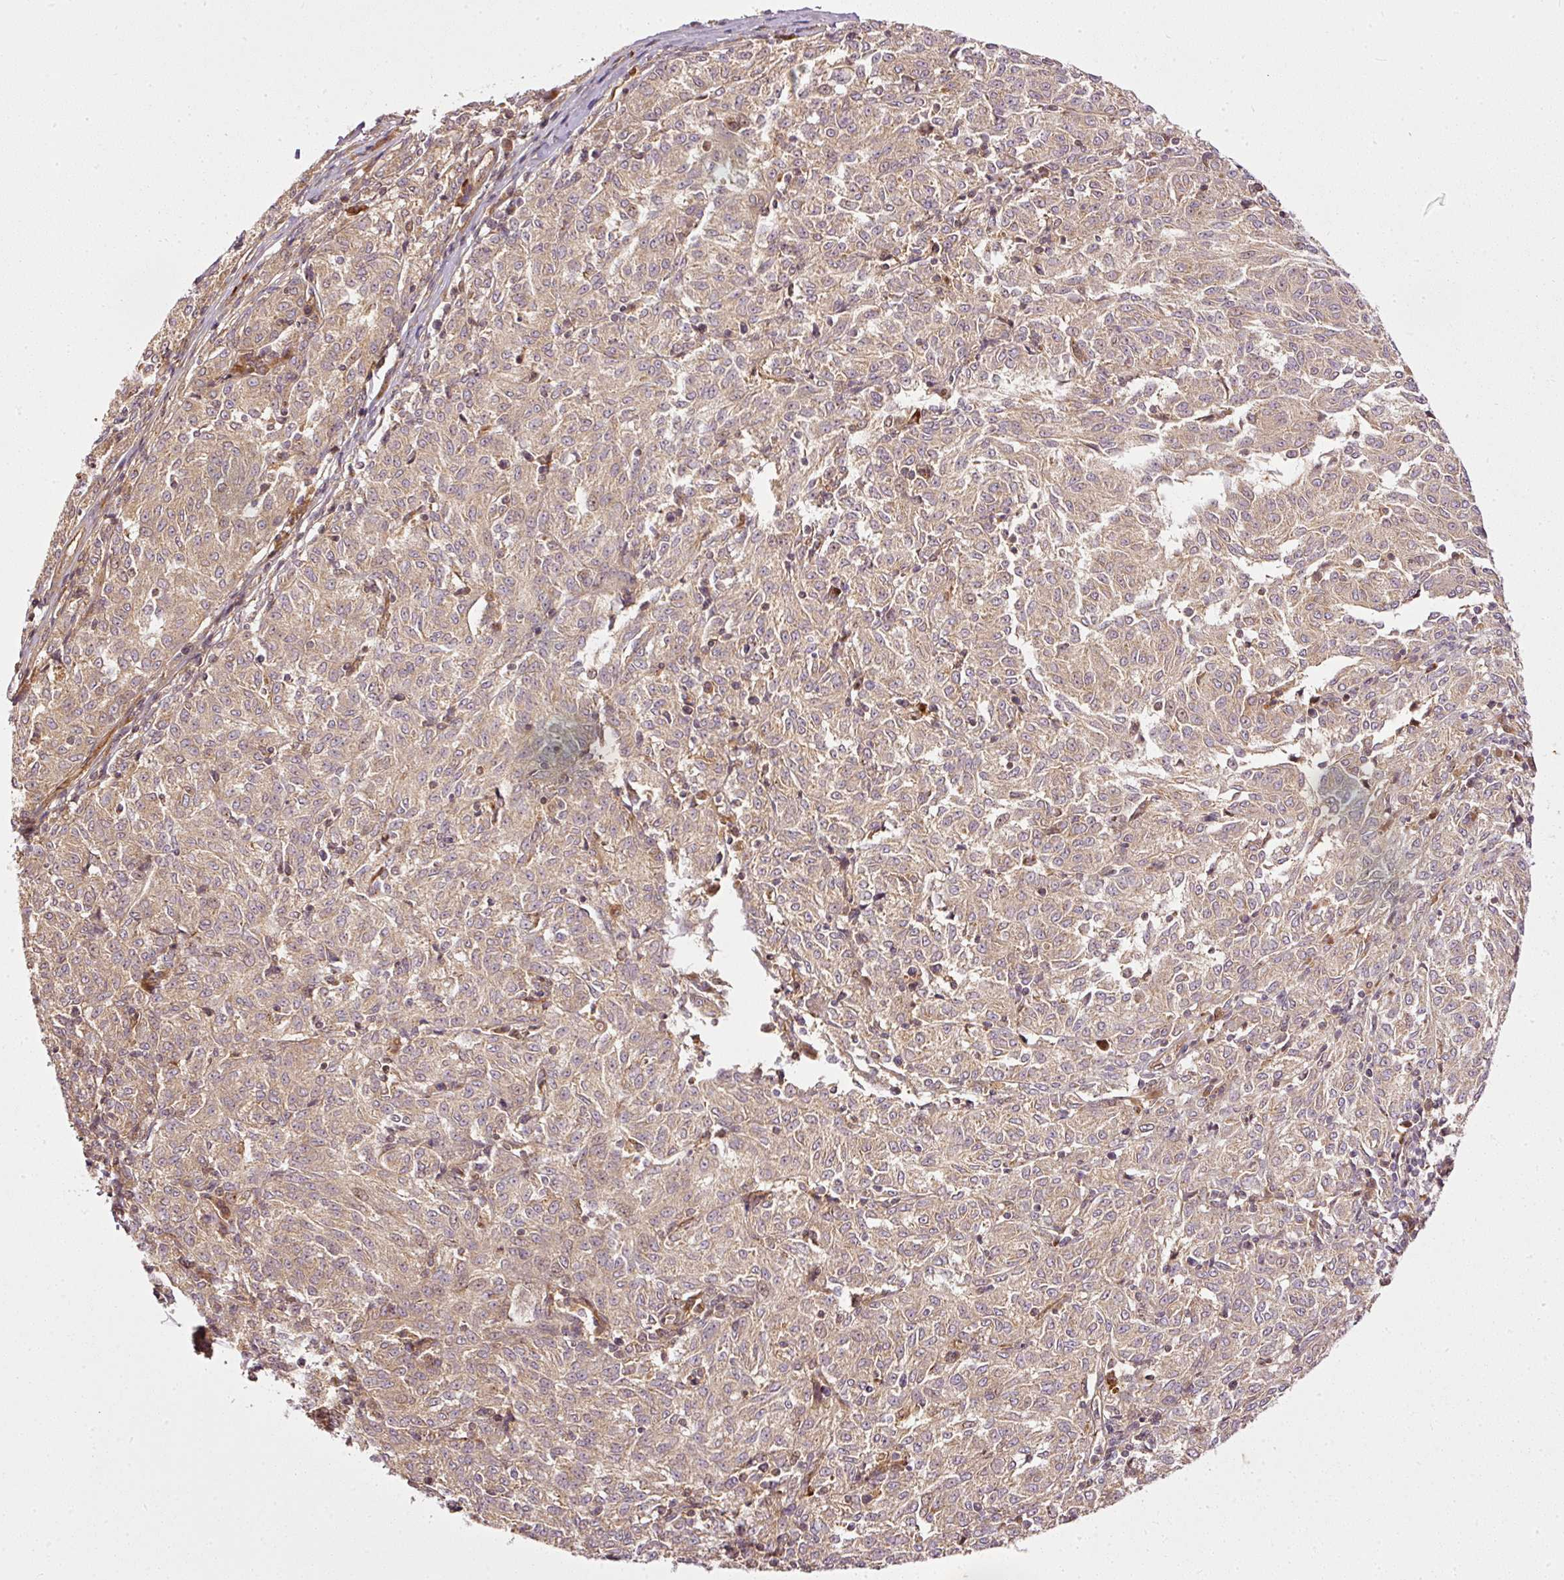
{"staining": {"intensity": "moderate", "quantity": ">75%", "location": "cytoplasmic/membranous"}, "tissue": "melanoma", "cell_type": "Tumor cells", "image_type": "cancer", "snomed": [{"axis": "morphology", "description": "Malignant melanoma, NOS"}, {"axis": "topography", "description": "Skin"}], "caption": "DAB (3,3'-diaminobenzidine) immunohistochemical staining of human melanoma reveals moderate cytoplasmic/membranous protein staining in about >75% of tumor cells.", "gene": "MIF4GD", "patient": {"sex": "female", "age": 72}}